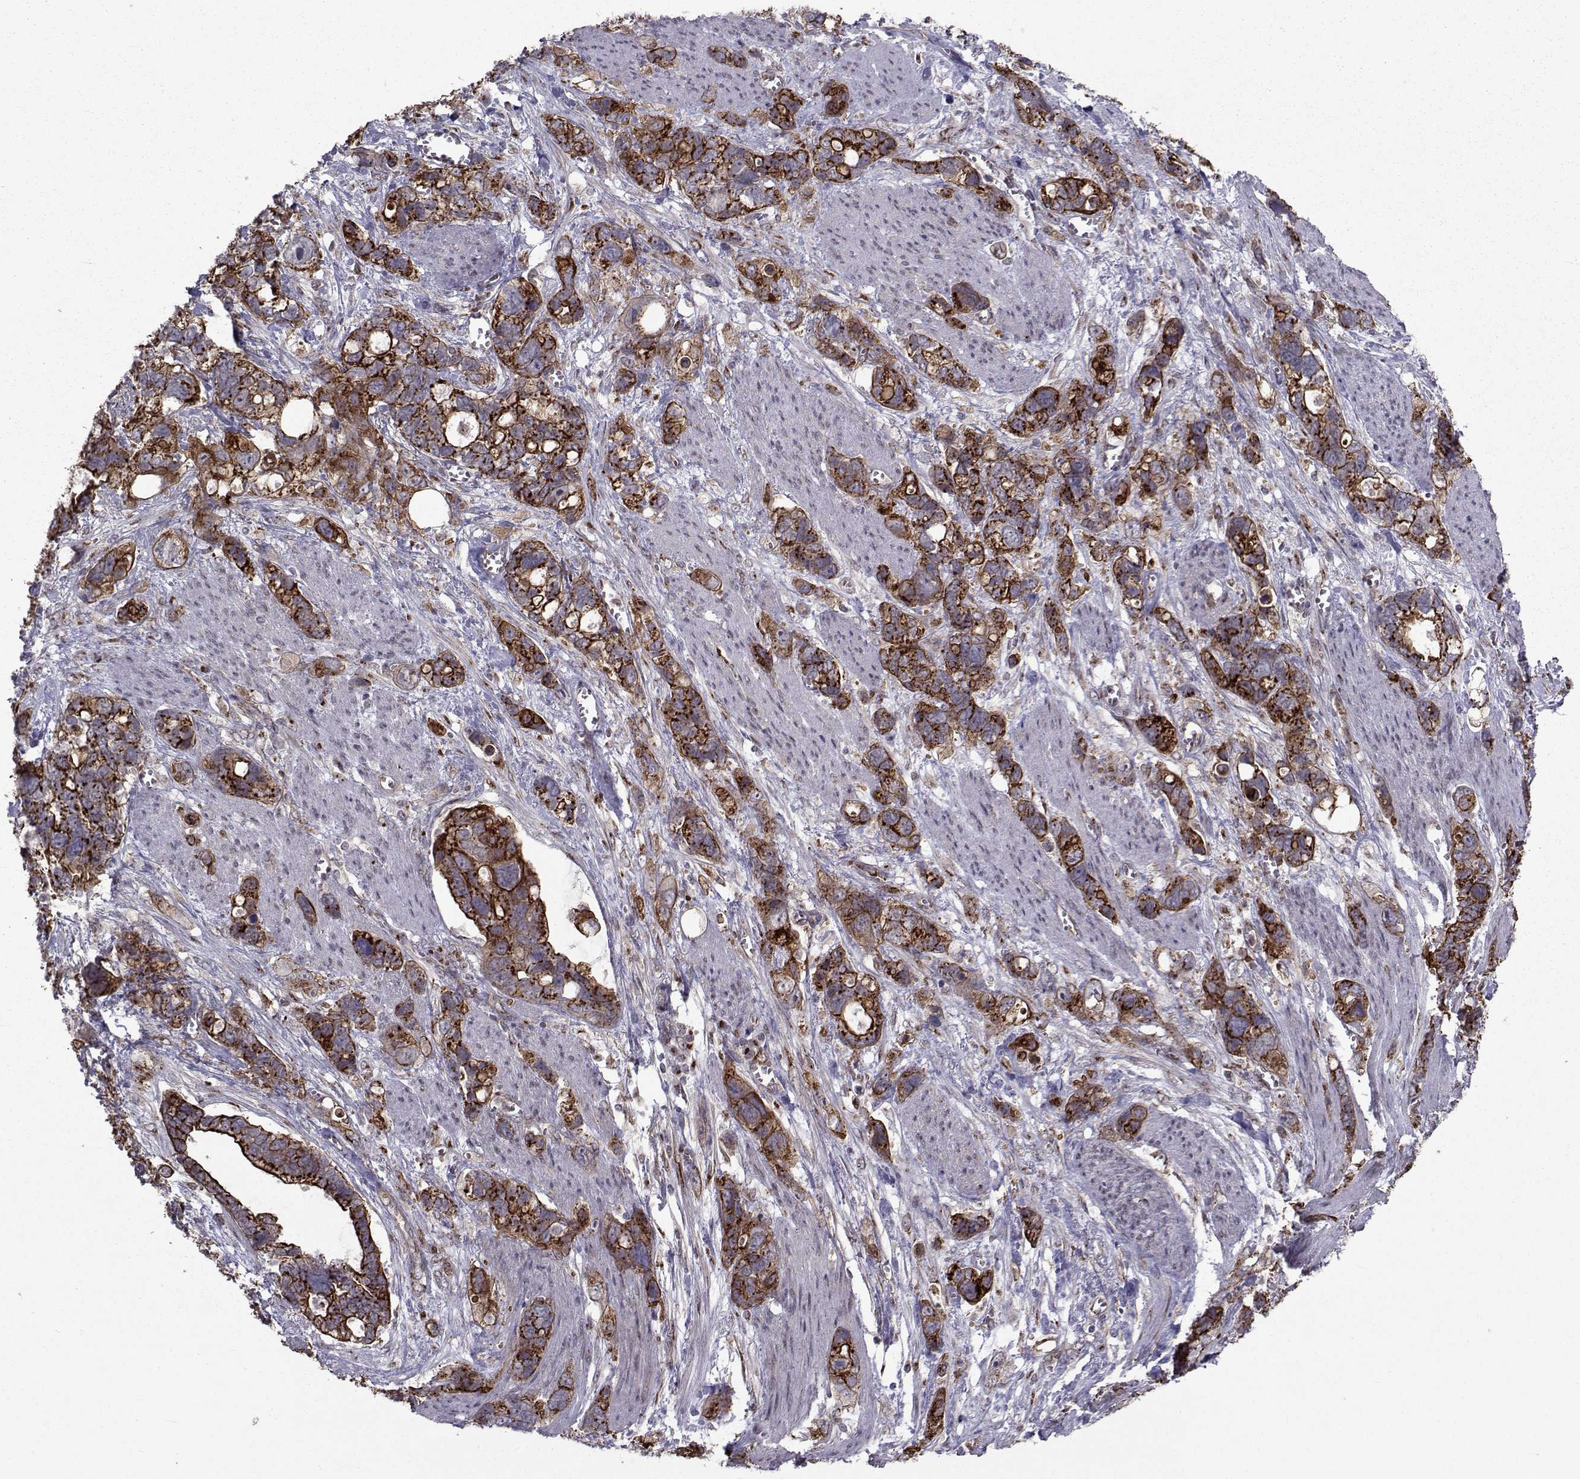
{"staining": {"intensity": "strong", "quantity": "25%-75%", "location": "cytoplasmic/membranous"}, "tissue": "stomach cancer", "cell_type": "Tumor cells", "image_type": "cancer", "snomed": [{"axis": "morphology", "description": "Adenocarcinoma, NOS"}, {"axis": "topography", "description": "Stomach, upper"}], "caption": "Stomach adenocarcinoma was stained to show a protein in brown. There is high levels of strong cytoplasmic/membranous positivity in about 25%-75% of tumor cells.", "gene": "ATP6V1C2", "patient": {"sex": "female", "age": 81}}